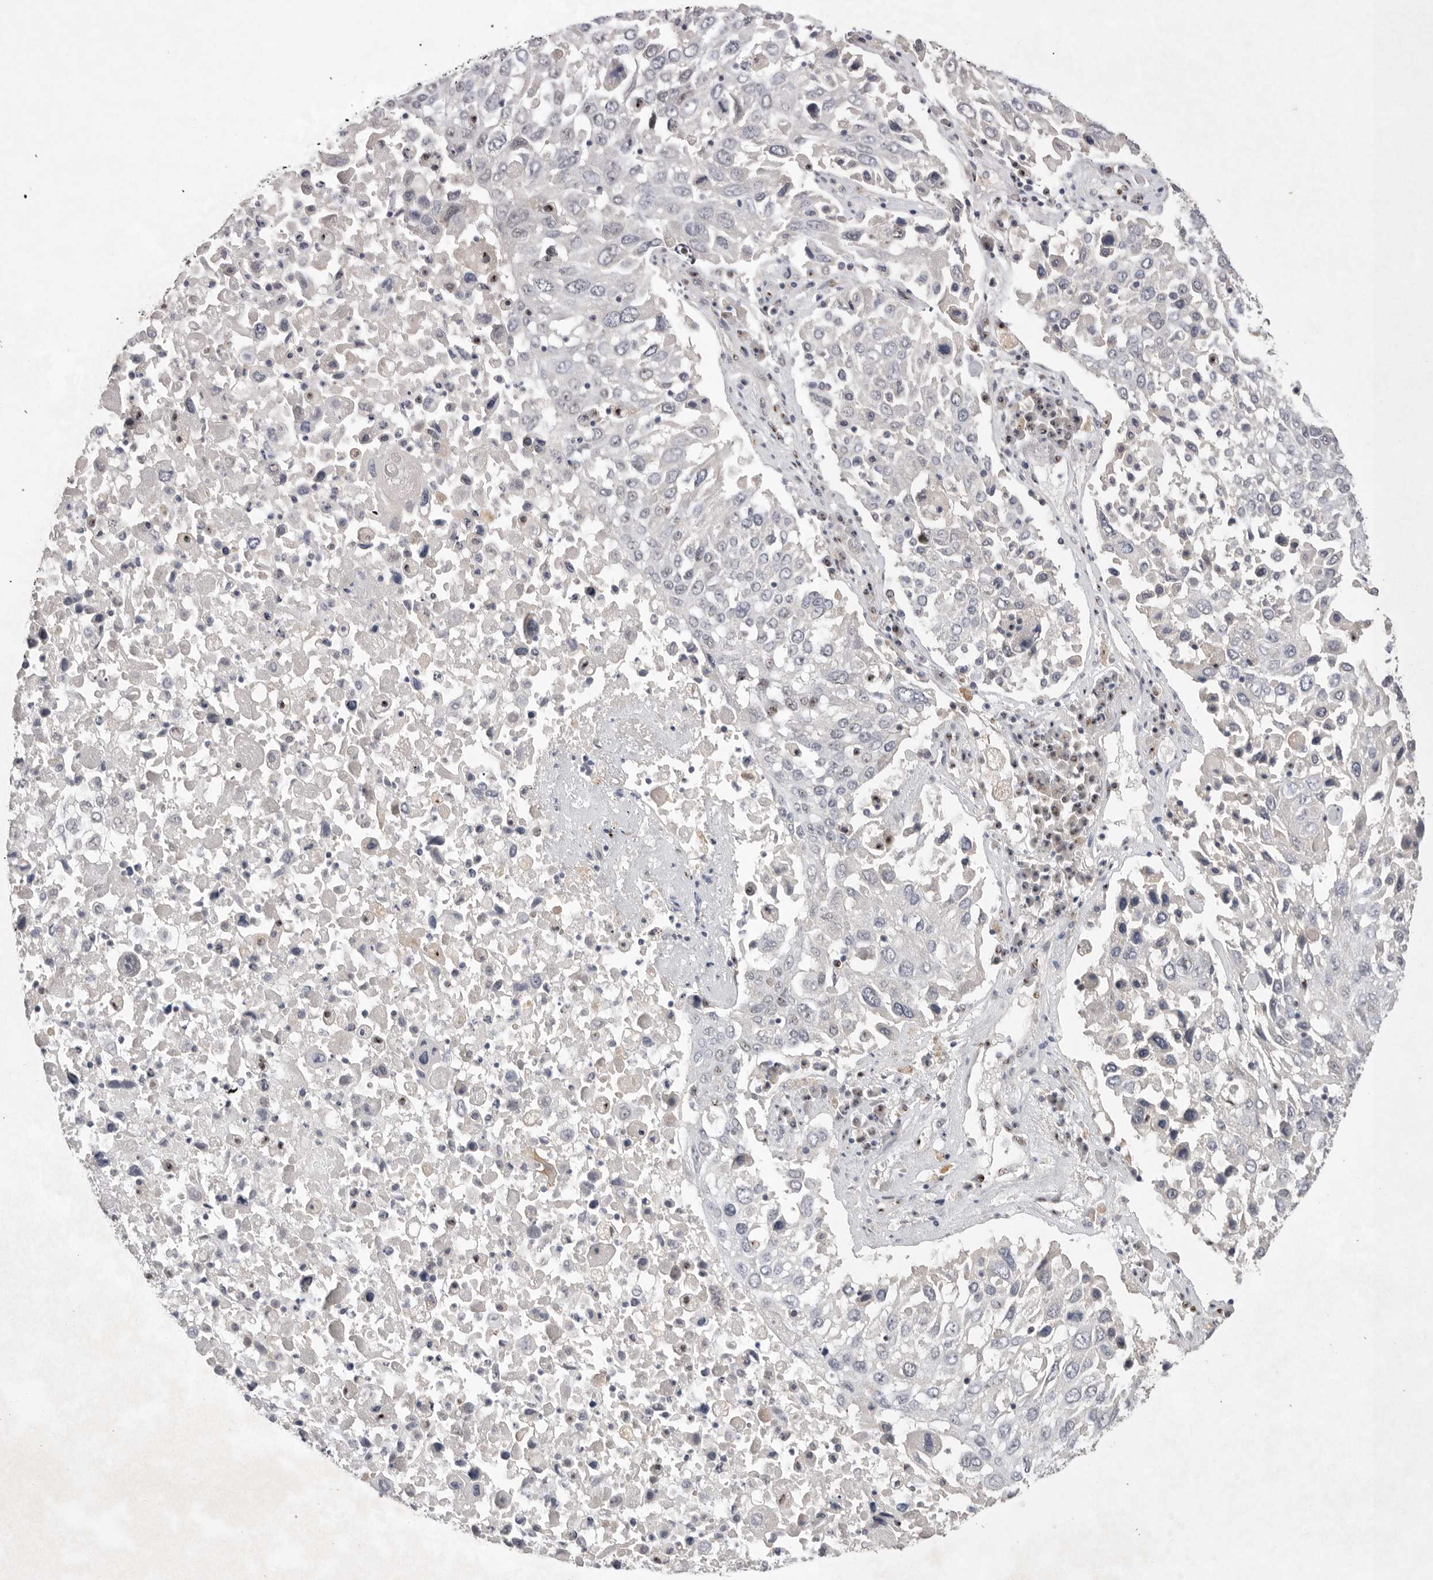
{"staining": {"intensity": "negative", "quantity": "none", "location": "none"}, "tissue": "lung cancer", "cell_type": "Tumor cells", "image_type": "cancer", "snomed": [{"axis": "morphology", "description": "Squamous cell carcinoma, NOS"}, {"axis": "topography", "description": "Lung"}], "caption": "This is an IHC image of human lung cancer (squamous cell carcinoma). There is no positivity in tumor cells.", "gene": "HUS1", "patient": {"sex": "male", "age": 65}}